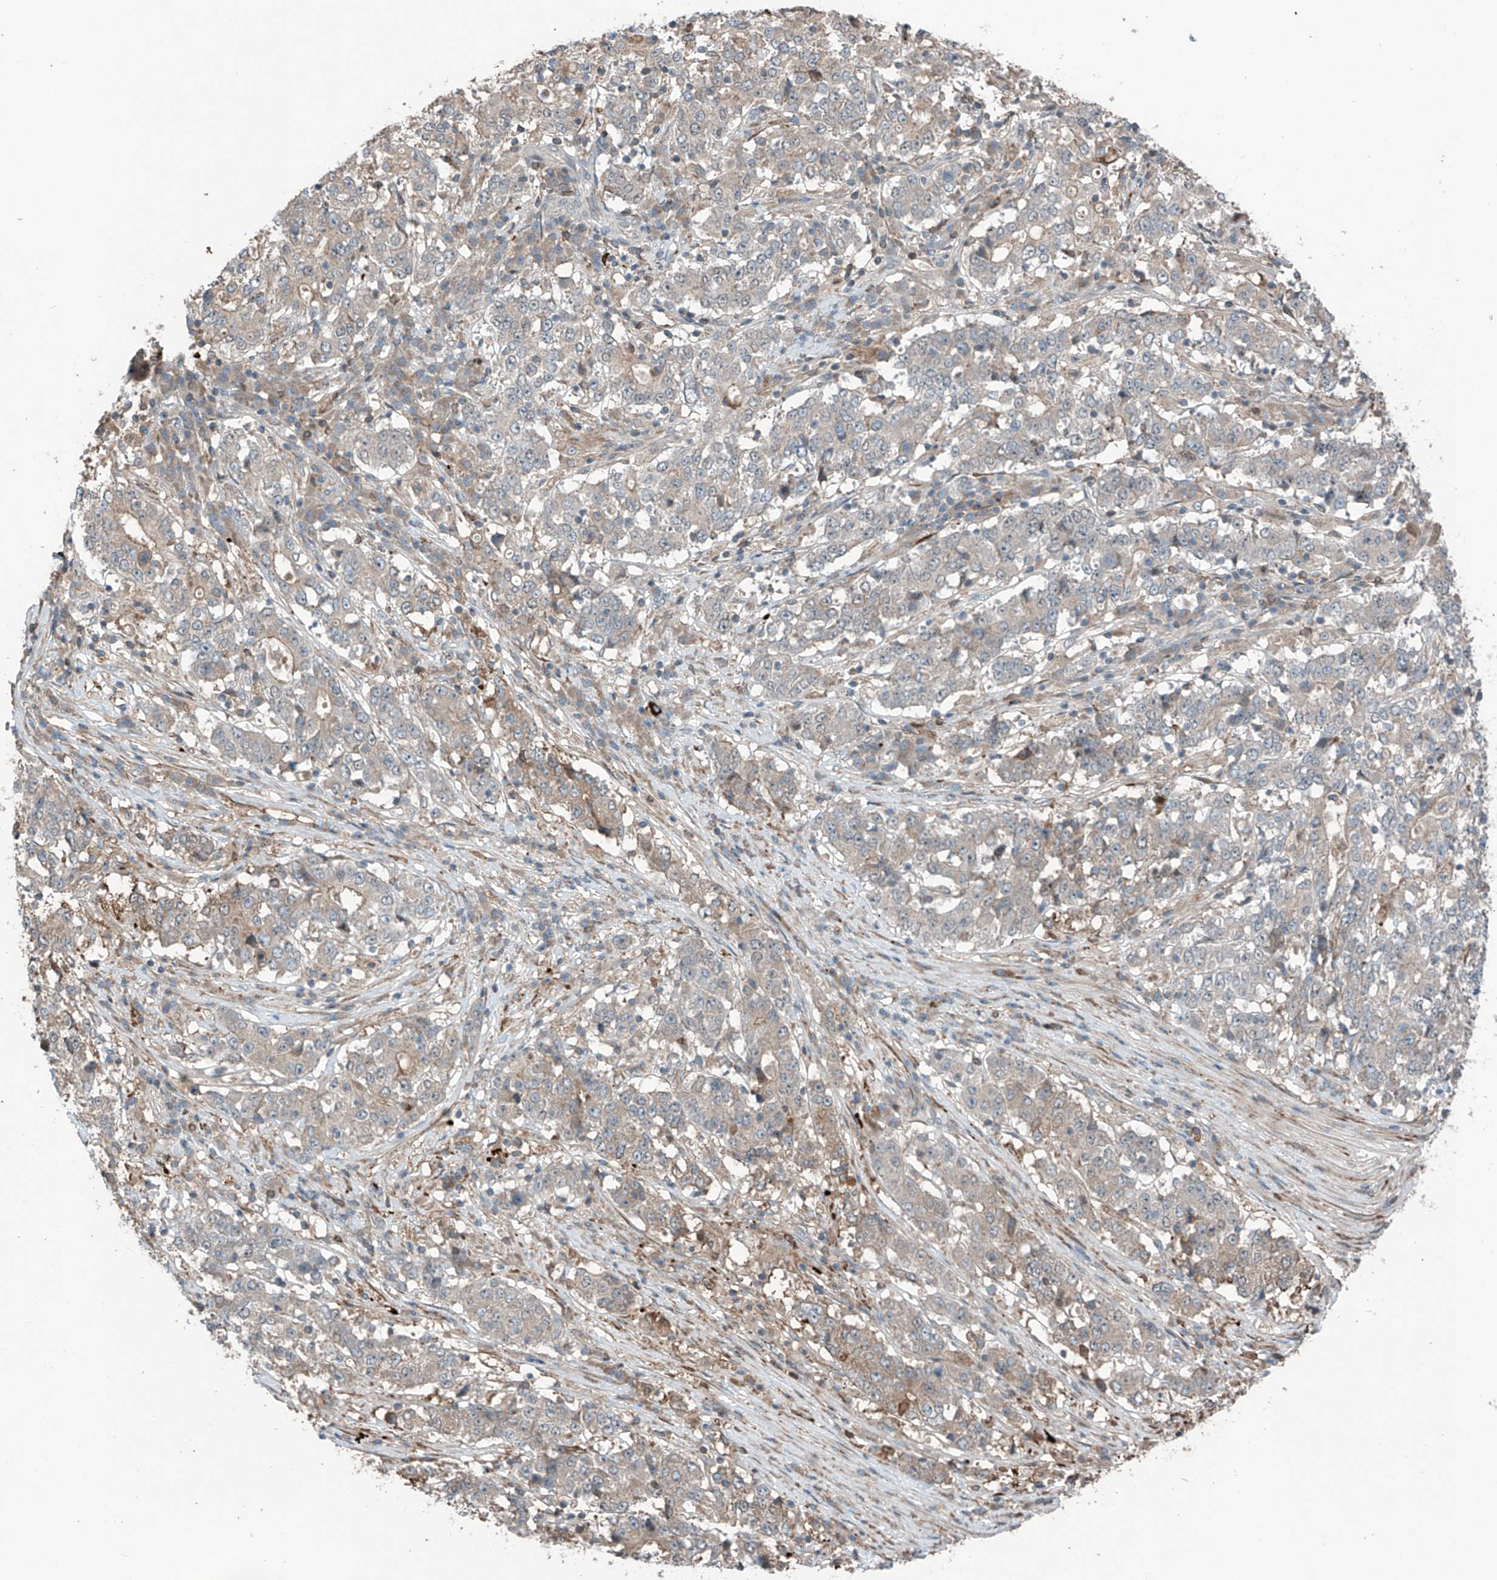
{"staining": {"intensity": "weak", "quantity": "<25%", "location": "cytoplasmic/membranous"}, "tissue": "stomach cancer", "cell_type": "Tumor cells", "image_type": "cancer", "snomed": [{"axis": "morphology", "description": "Adenocarcinoma, NOS"}, {"axis": "topography", "description": "Stomach"}], "caption": "Tumor cells are negative for brown protein staining in adenocarcinoma (stomach).", "gene": "SAMD3", "patient": {"sex": "male", "age": 59}}